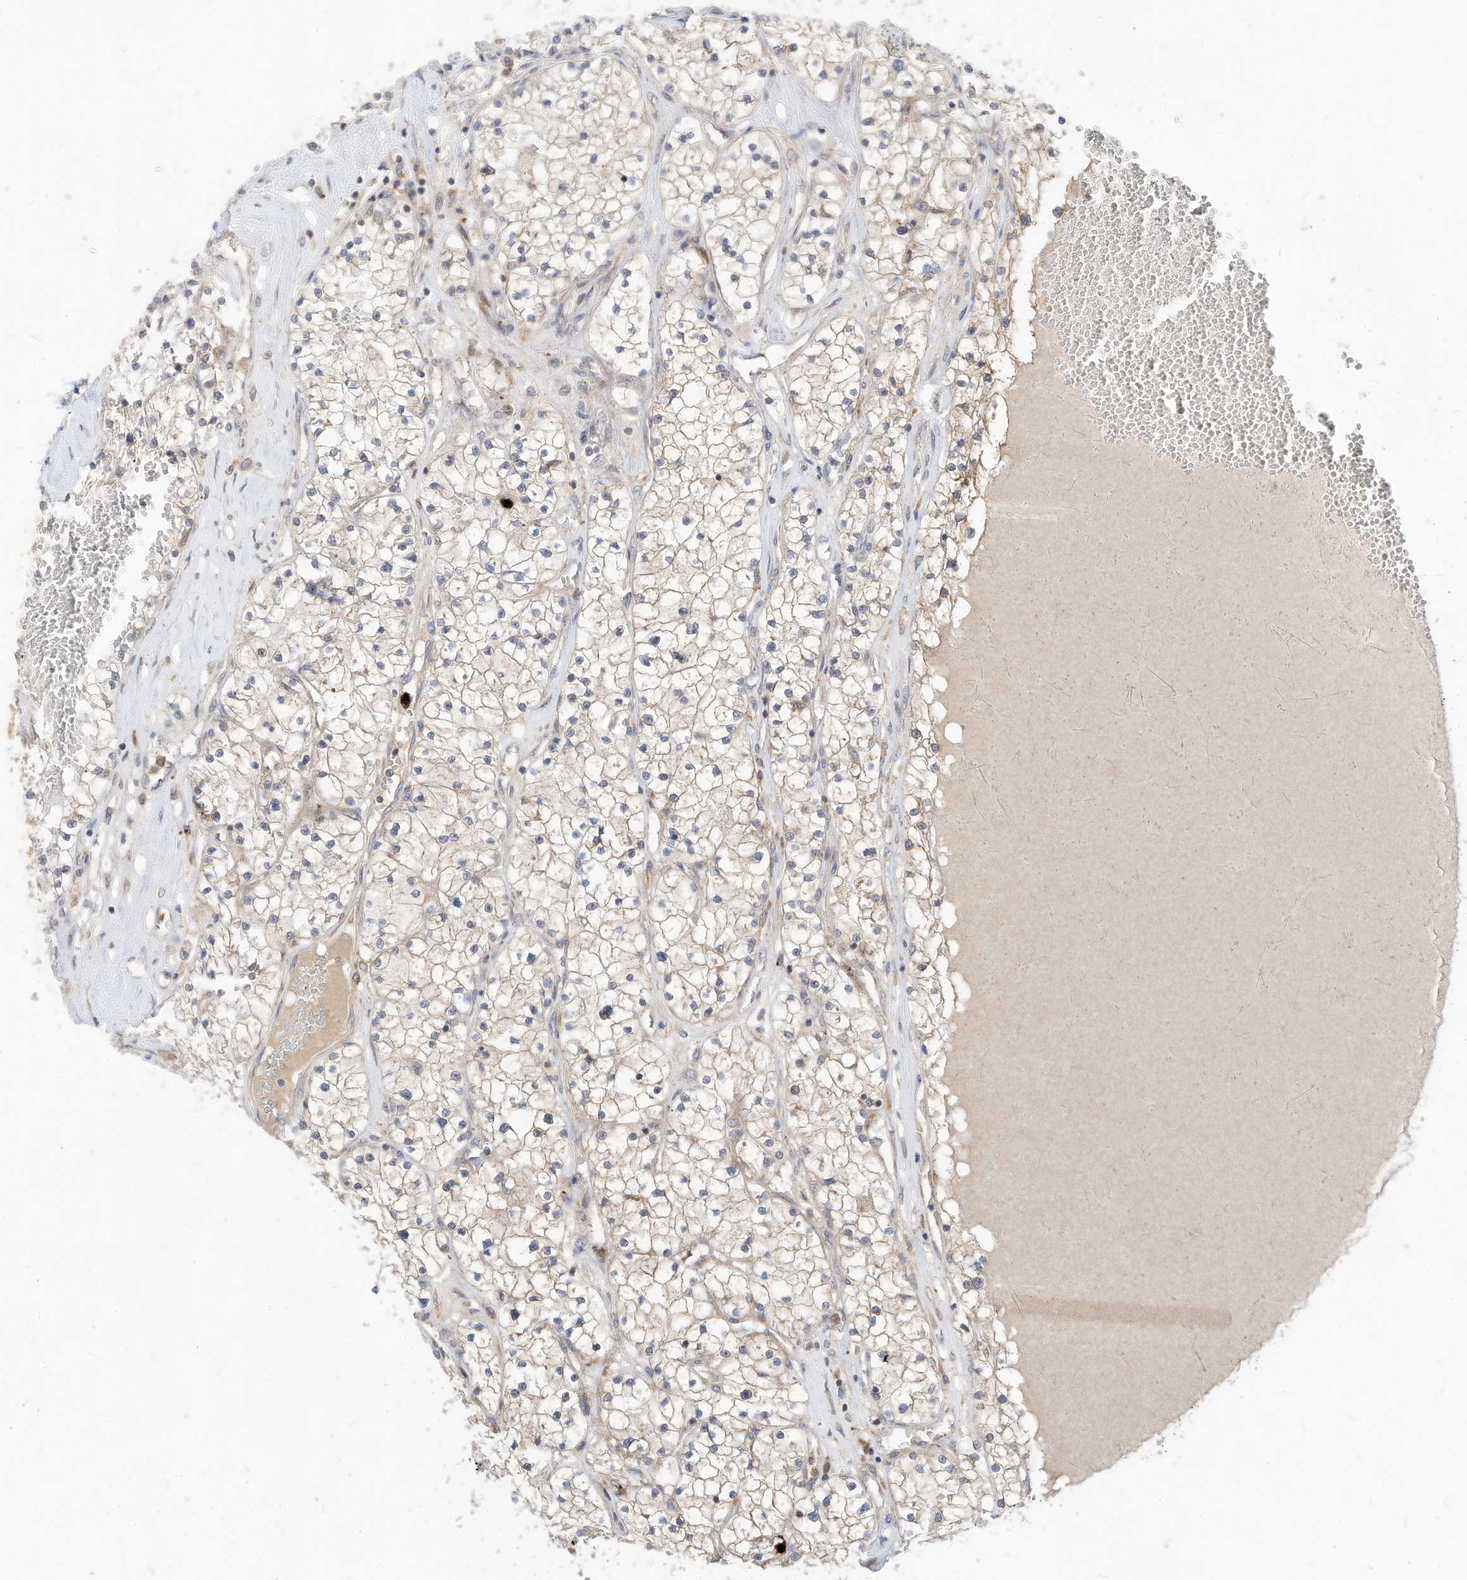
{"staining": {"intensity": "negative", "quantity": "none", "location": "none"}, "tissue": "renal cancer", "cell_type": "Tumor cells", "image_type": "cancer", "snomed": [{"axis": "morphology", "description": "Normal tissue, NOS"}, {"axis": "morphology", "description": "Adenocarcinoma, NOS"}, {"axis": "topography", "description": "Kidney"}], "caption": "Tumor cells show no significant staining in renal adenocarcinoma.", "gene": "CNKSR1", "patient": {"sex": "male", "age": 68}}